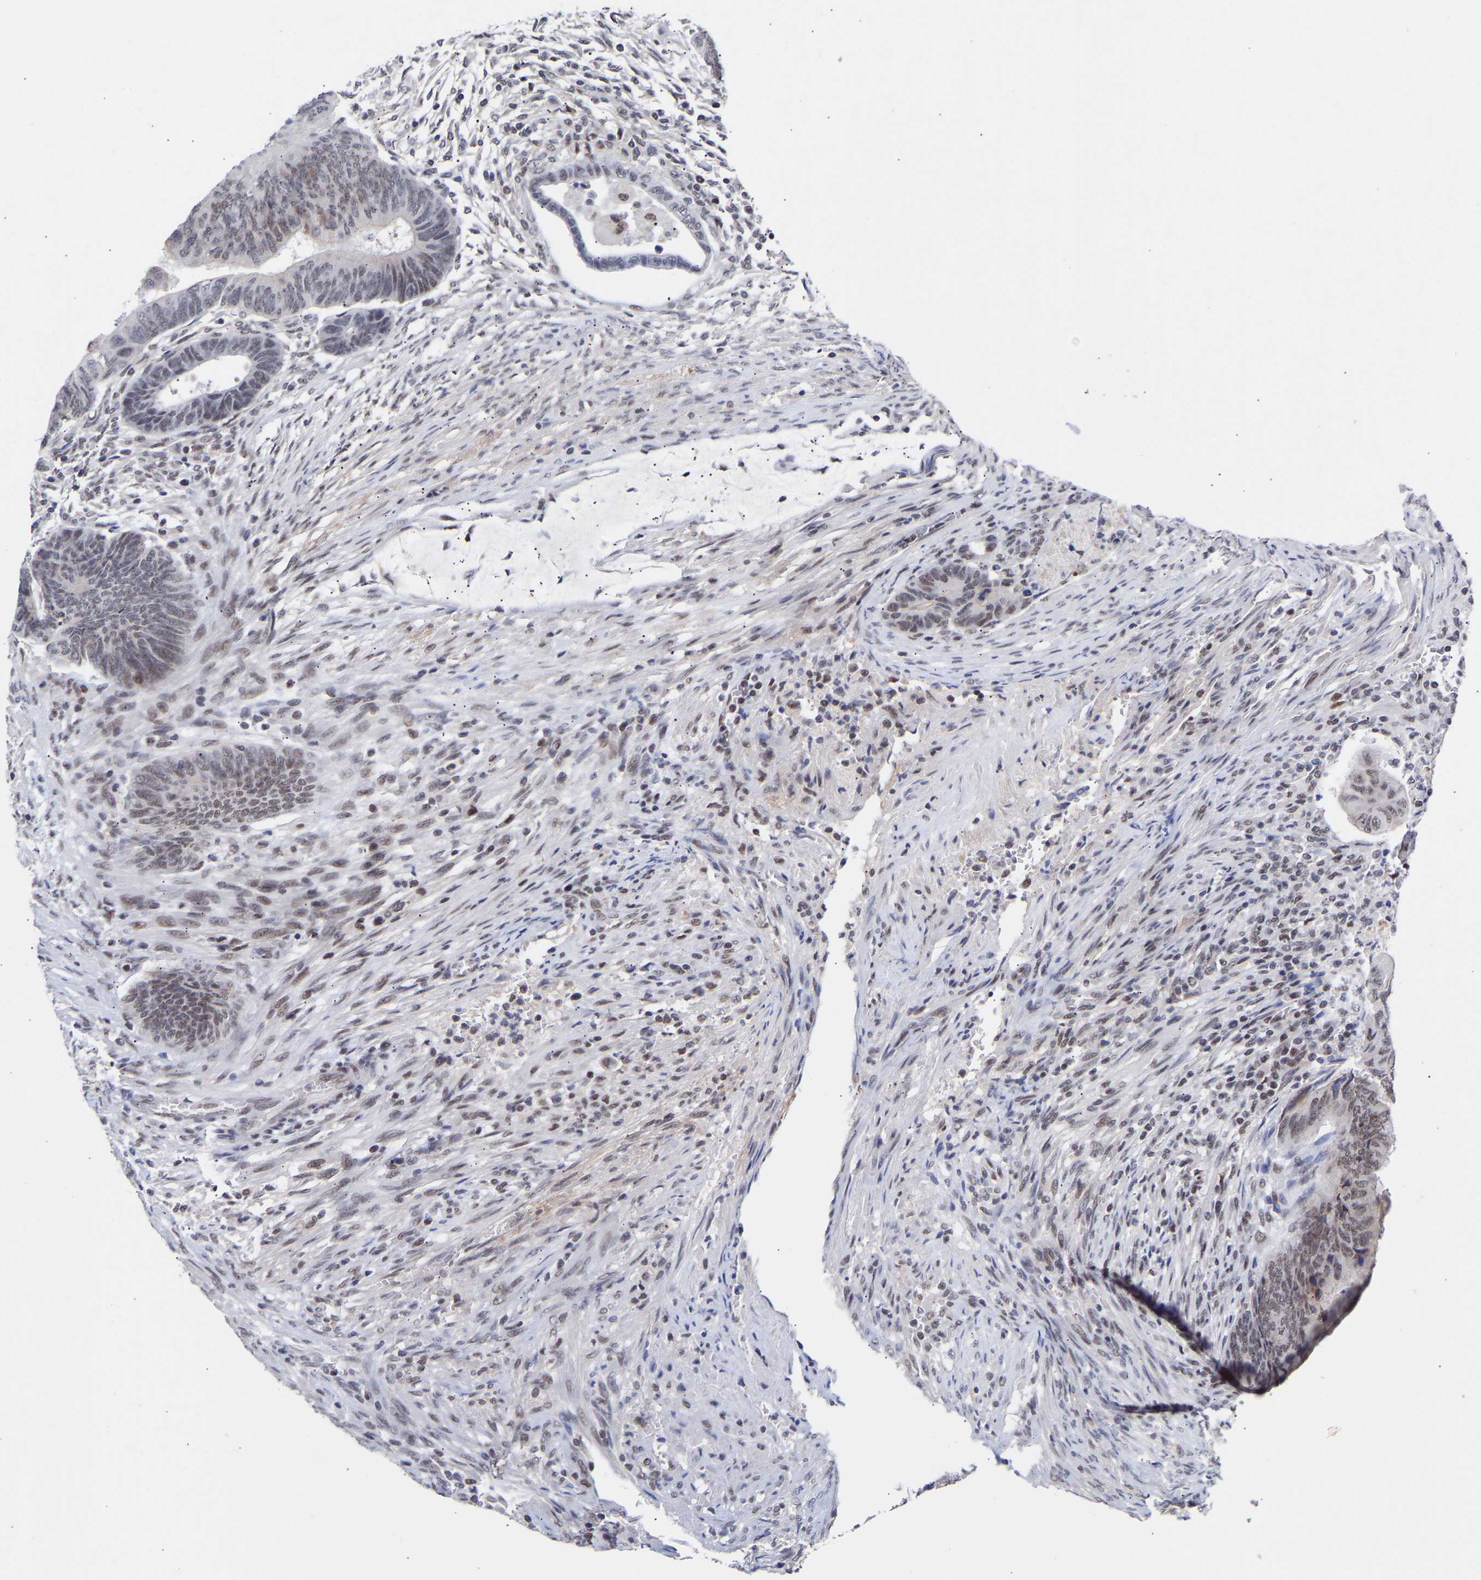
{"staining": {"intensity": "negative", "quantity": "none", "location": "none"}, "tissue": "colorectal cancer", "cell_type": "Tumor cells", "image_type": "cancer", "snomed": [{"axis": "morphology", "description": "Normal tissue, NOS"}, {"axis": "morphology", "description": "Adenocarcinoma, NOS"}, {"axis": "topography", "description": "Rectum"}, {"axis": "topography", "description": "Peripheral nerve tissue"}], "caption": "Immunohistochemical staining of human colorectal adenocarcinoma exhibits no significant expression in tumor cells.", "gene": "RBM15", "patient": {"sex": "male", "age": 92}}